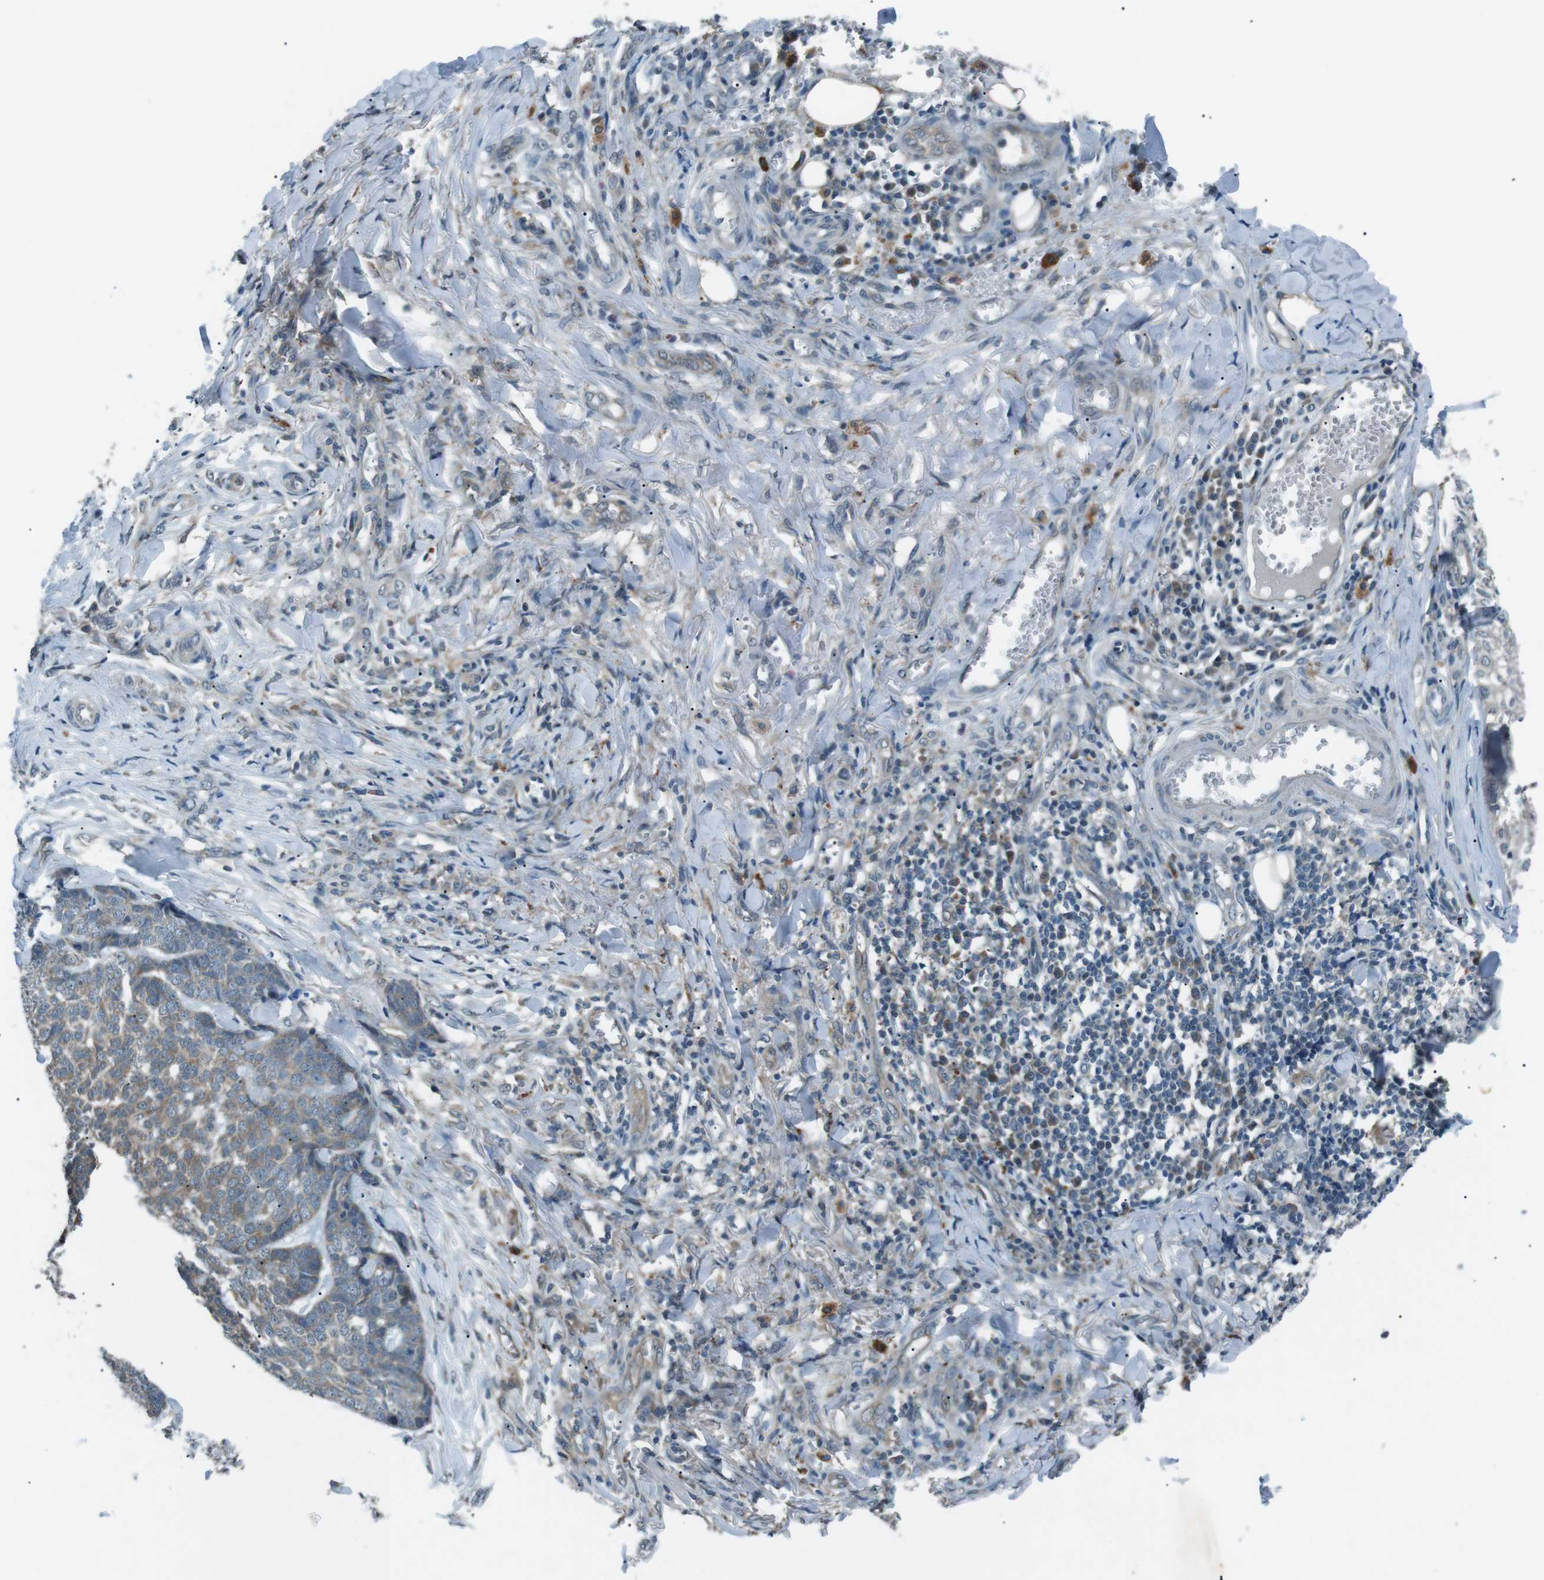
{"staining": {"intensity": "weak", "quantity": "<25%", "location": "cytoplasmic/membranous"}, "tissue": "skin cancer", "cell_type": "Tumor cells", "image_type": "cancer", "snomed": [{"axis": "morphology", "description": "Basal cell carcinoma"}, {"axis": "topography", "description": "Skin"}], "caption": "Immunohistochemistry (IHC) image of human skin basal cell carcinoma stained for a protein (brown), which shows no positivity in tumor cells. The staining was performed using DAB (3,3'-diaminobenzidine) to visualize the protein expression in brown, while the nuclei were stained in blue with hematoxylin (Magnification: 20x).", "gene": "LRIG2", "patient": {"sex": "male", "age": 84}}